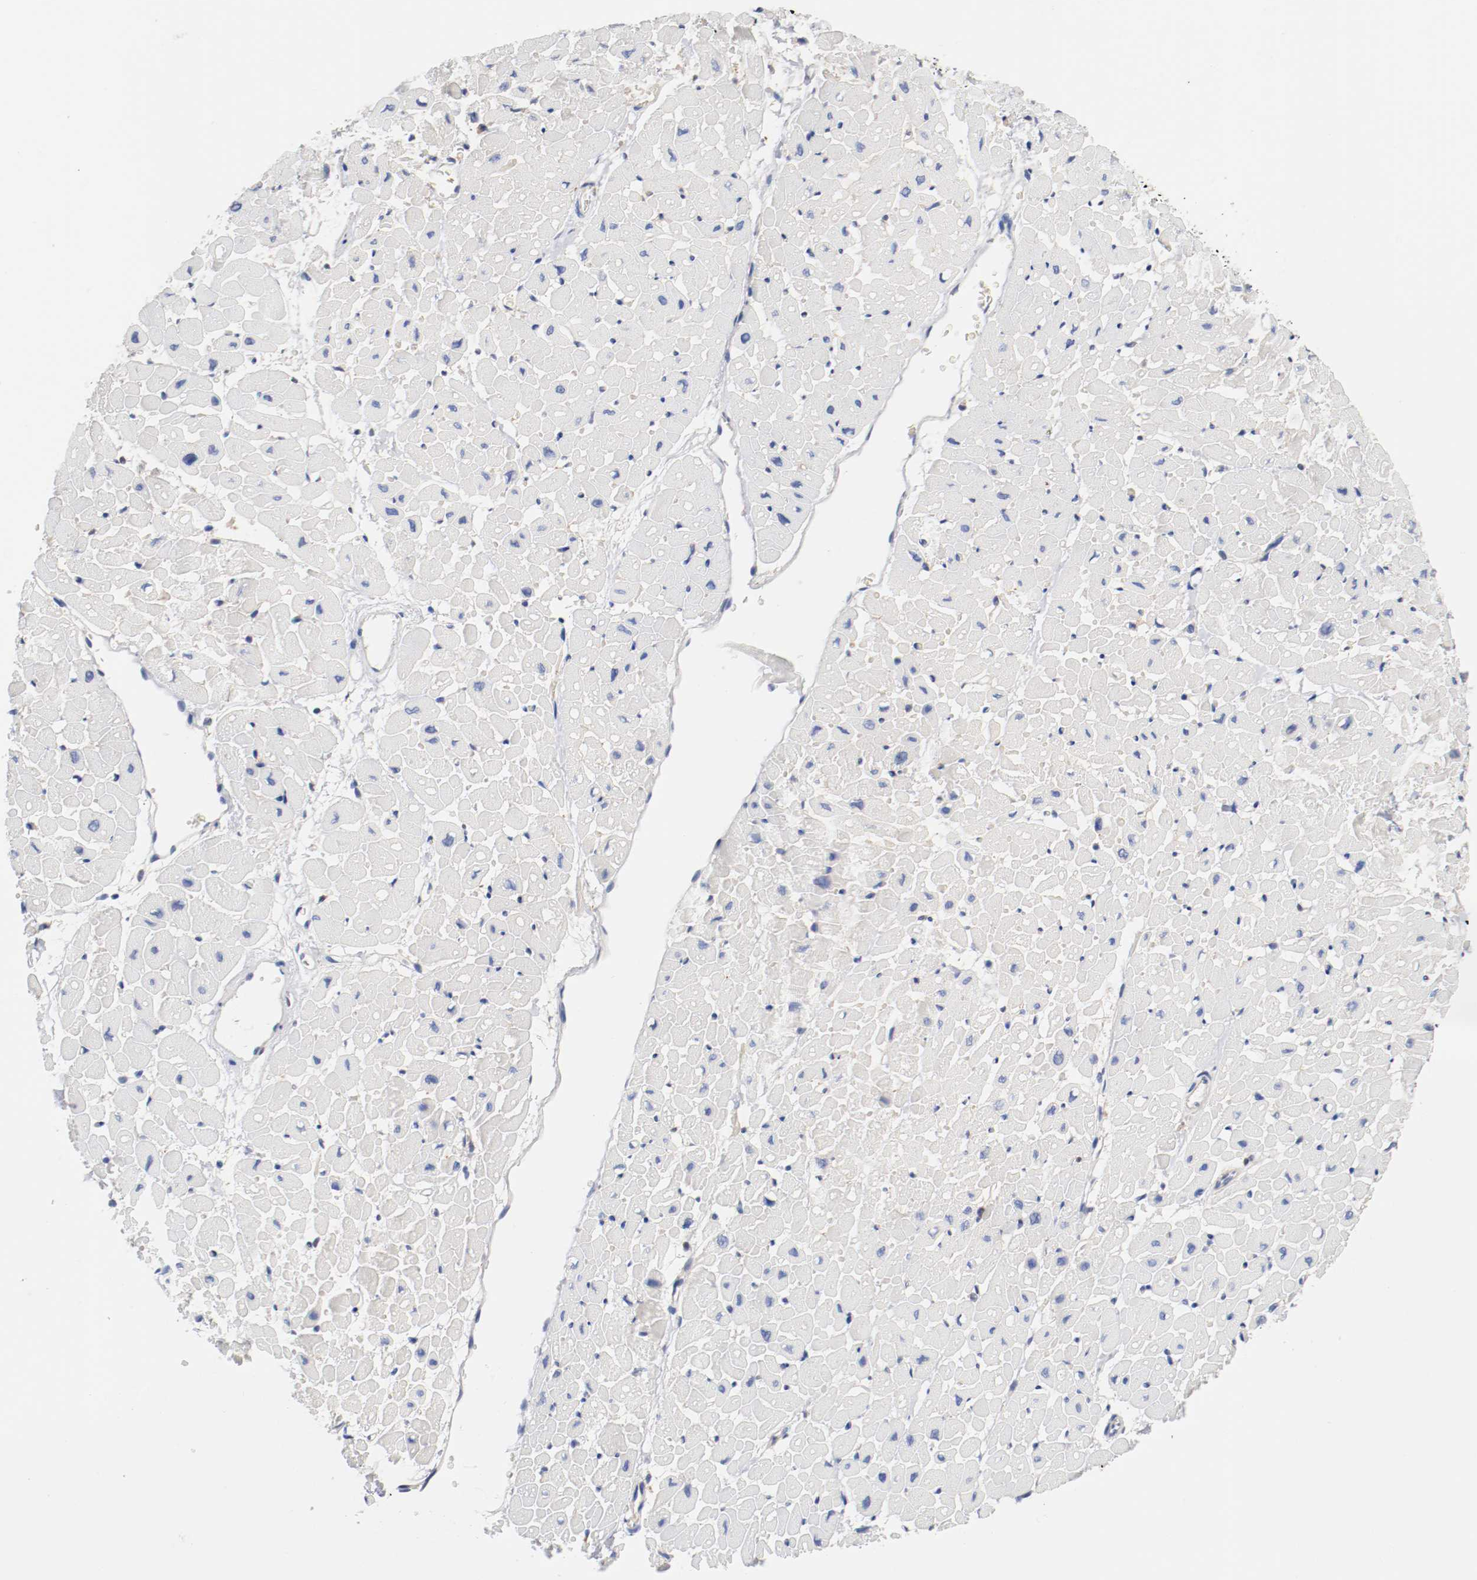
{"staining": {"intensity": "negative", "quantity": "none", "location": "none"}, "tissue": "heart muscle", "cell_type": "Cardiomyocytes", "image_type": "normal", "snomed": [{"axis": "morphology", "description": "Normal tissue, NOS"}, {"axis": "topography", "description": "Heart"}], "caption": "Immunohistochemistry image of benign human heart muscle stained for a protein (brown), which exhibits no staining in cardiomyocytes. (DAB (3,3'-diaminobenzidine) IHC visualized using brightfield microscopy, high magnification).", "gene": "HGS", "patient": {"sex": "male", "age": 45}}